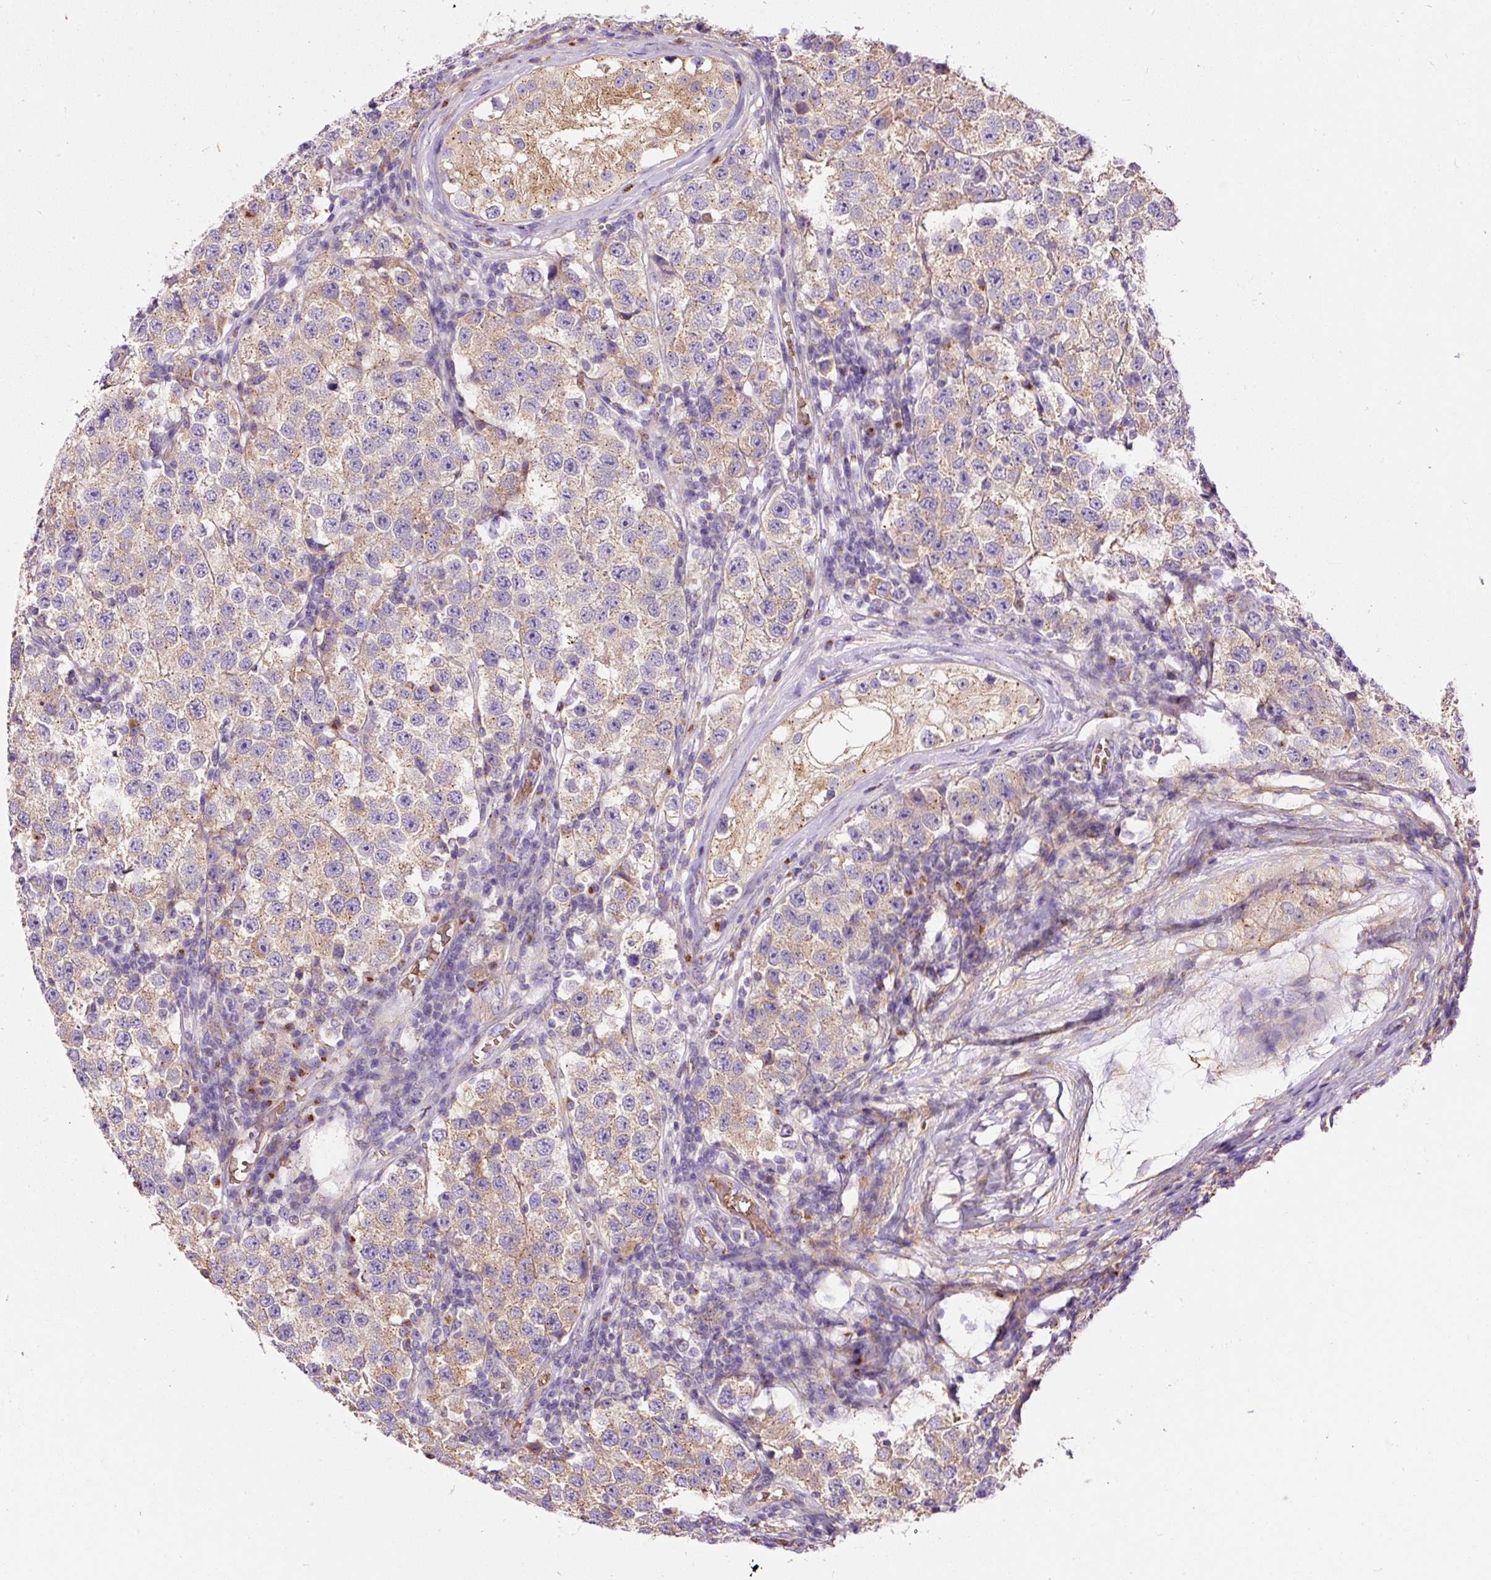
{"staining": {"intensity": "weak", "quantity": ">75%", "location": "cytoplasmic/membranous"}, "tissue": "testis cancer", "cell_type": "Tumor cells", "image_type": "cancer", "snomed": [{"axis": "morphology", "description": "Seminoma, NOS"}, {"axis": "topography", "description": "Testis"}], "caption": "Immunohistochemistry image of neoplastic tissue: testis seminoma stained using immunohistochemistry (IHC) displays low levels of weak protein expression localized specifically in the cytoplasmic/membranous of tumor cells, appearing as a cytoplasmic/membranous brown color.", "gene": "PRRC2A", "patient": {"sex": "male", "age": 34}}